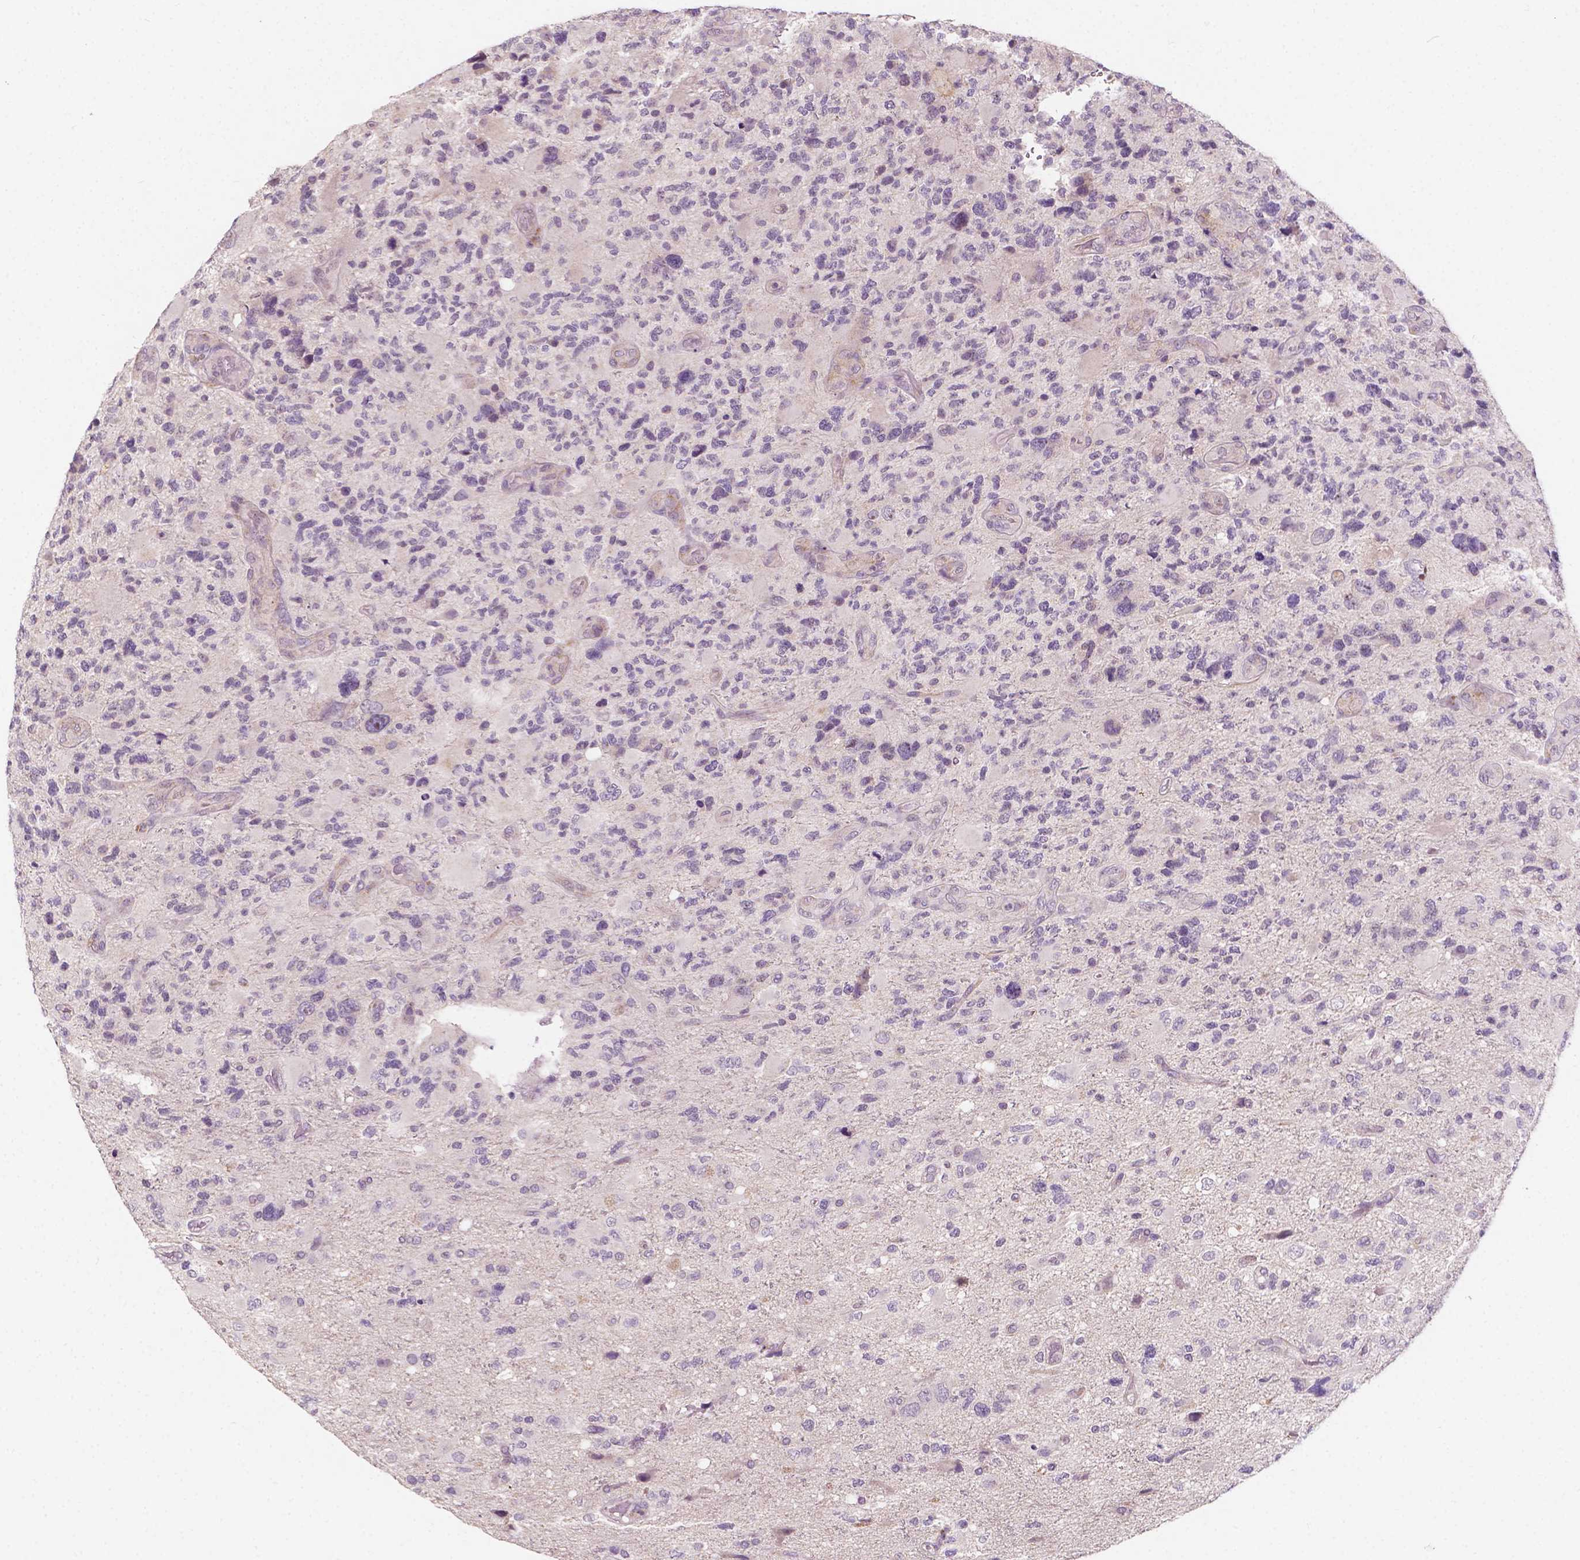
{"staining": {"intensity": "negative", "quantity": "none", "location": "none"}, "tissue": "glioma", "cell_type": "Tumor cells", "image_type": "cancer", "snomed": [{"axis": "morphology", "description": "Glioma, malignant, High grade"}, {"axis": "topography", "description": "Brain"}], "caption": "IHC image of neoplastic tissue: human glioma stained with DAB (3,3'-diaminobenzidine) shows no significant protein staining in tumor cells.", "gene": "SIRT2", "patient": {"sex": "female", "age": 71}}